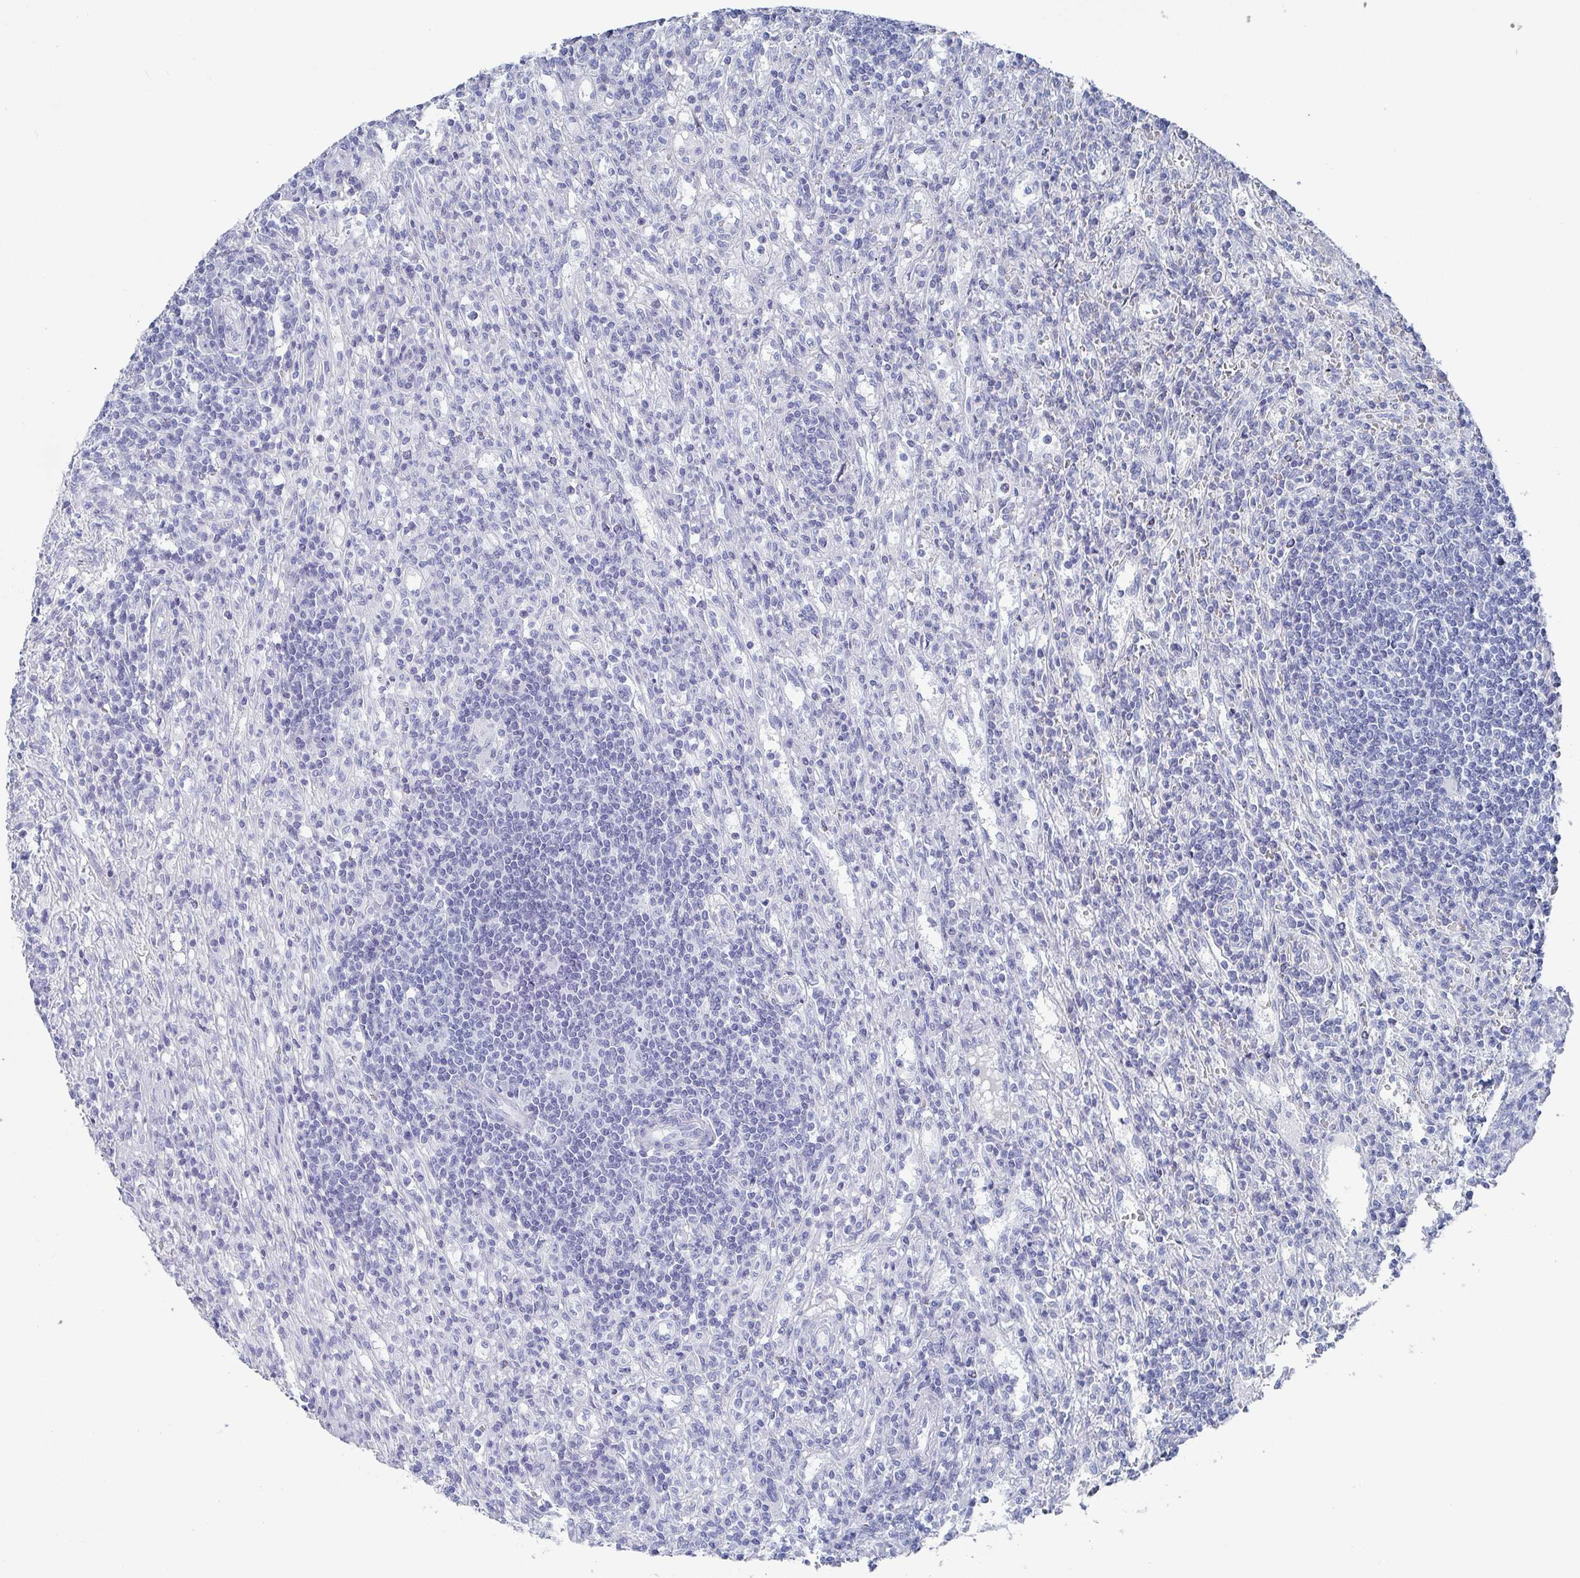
{"staining": {"intensity": "negative", "quantity": "none", "location": "none"}, "tissue": "lymphoma", "cell_type": "Tumor cells", "image_type": "cancer", "snomed": [{"axis": "morphology", "description": "Malignant lymphoma, non-Hodgkin's type, Low grade"}, {"axis": "topography", "description": "Spleen"}], "caption": "Immunohistochemistry photomicrograph of neoplastic tissue: human lymphoma stained with DAB exhibits no significant protein staining in tumor cells.", "gene": "CAMKV", "patient": {"sex": "male", "age": 76}}